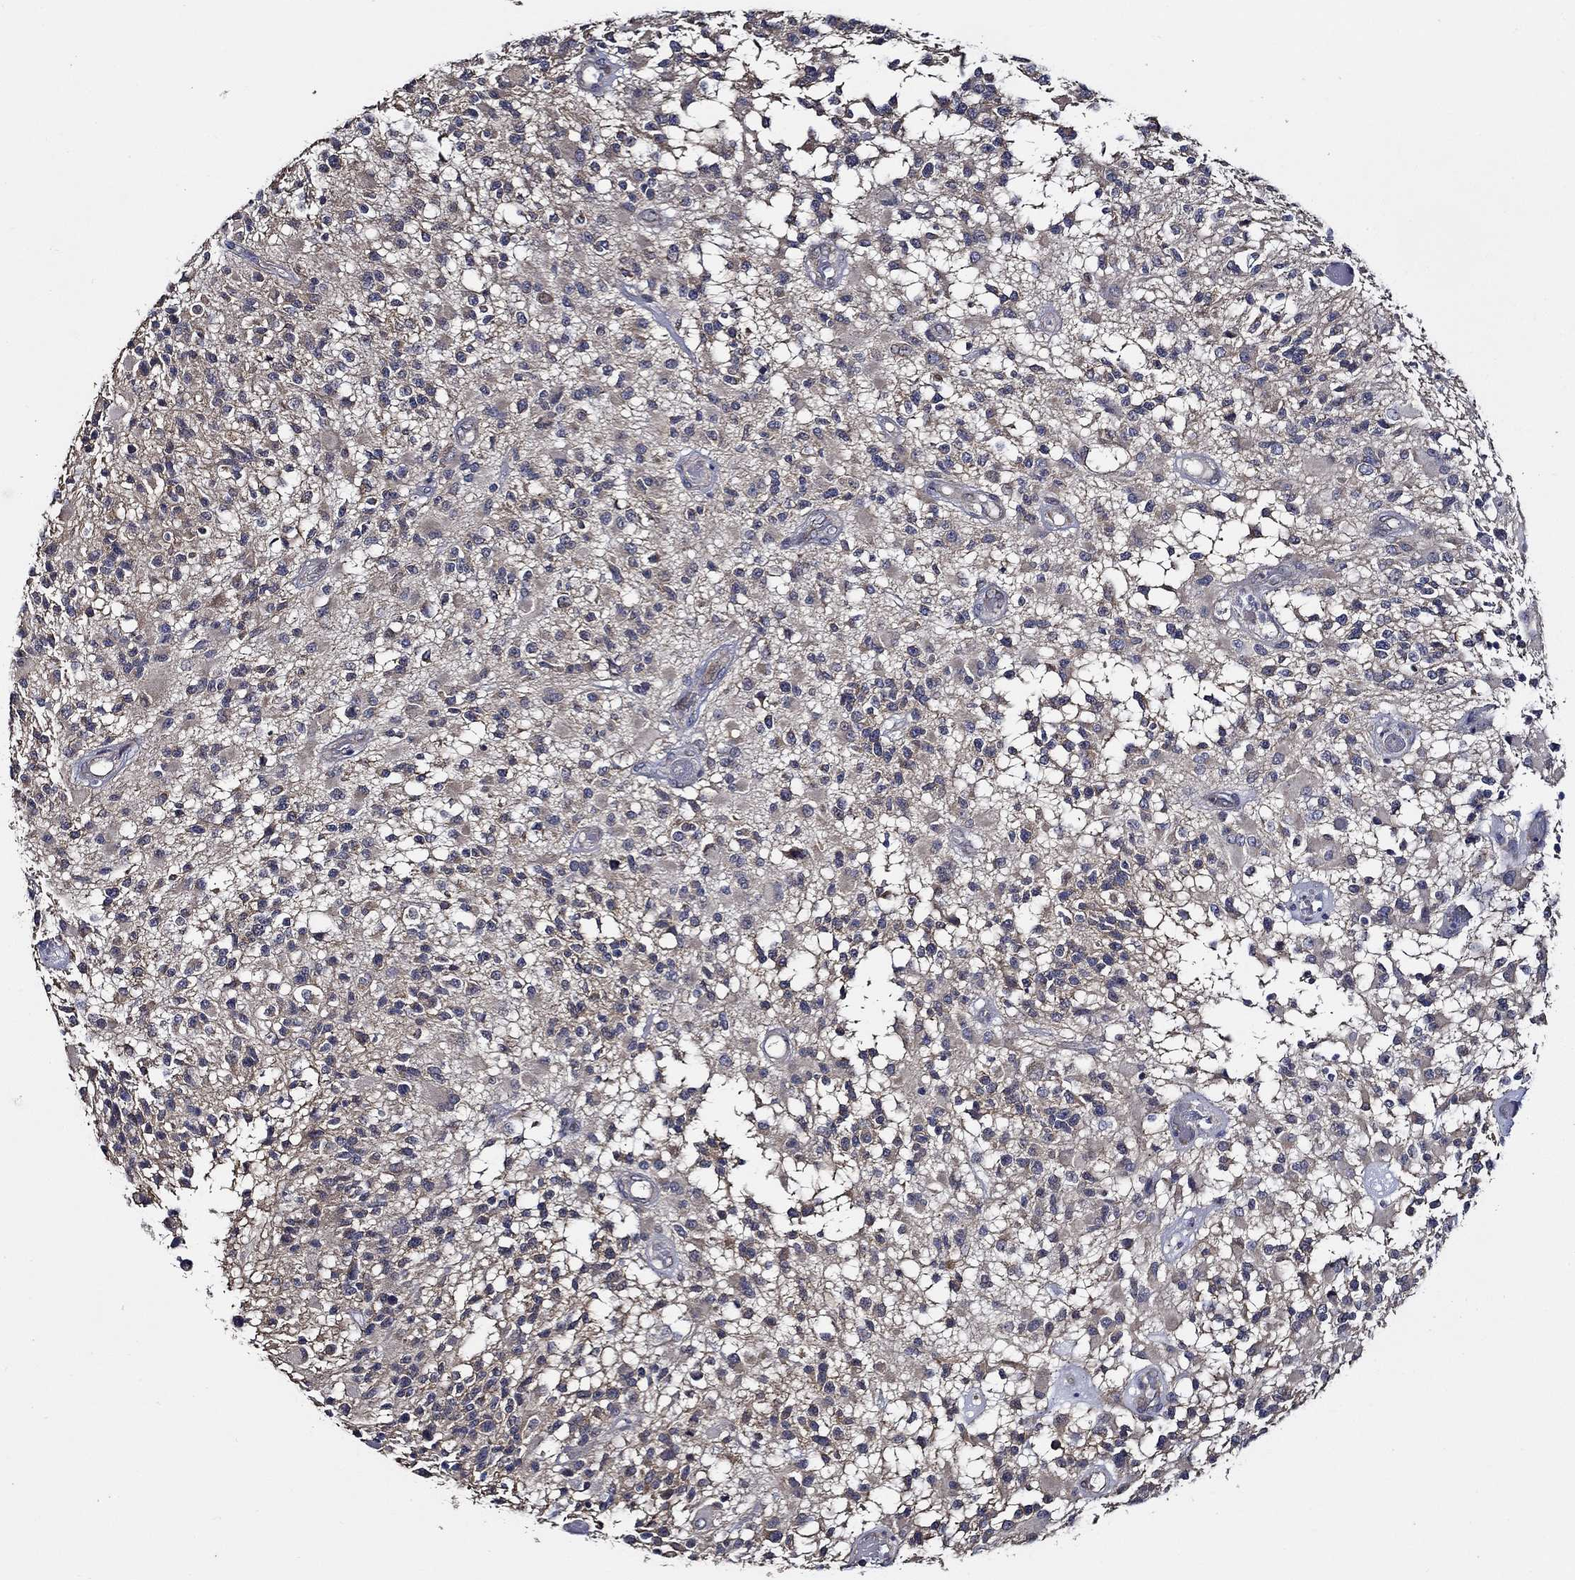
{"staining": {"intensity": "negative", "quantity": "none", "location": "none"}, "tissue": "glioma", "cell_type": "Tumor cells", "image_type": "cancer", "snomed": [{"axis": "morphology", "description": "Glioma, malignant, High grade"}, {"axis": "topography", "description": "Brain"}], "caption": "Glioma stained for a protein using immunohistochemistry (IHC) shows no expression tumor cells.", "gene": "WDR53", "patient": {"sex": "female", "age": 63}}